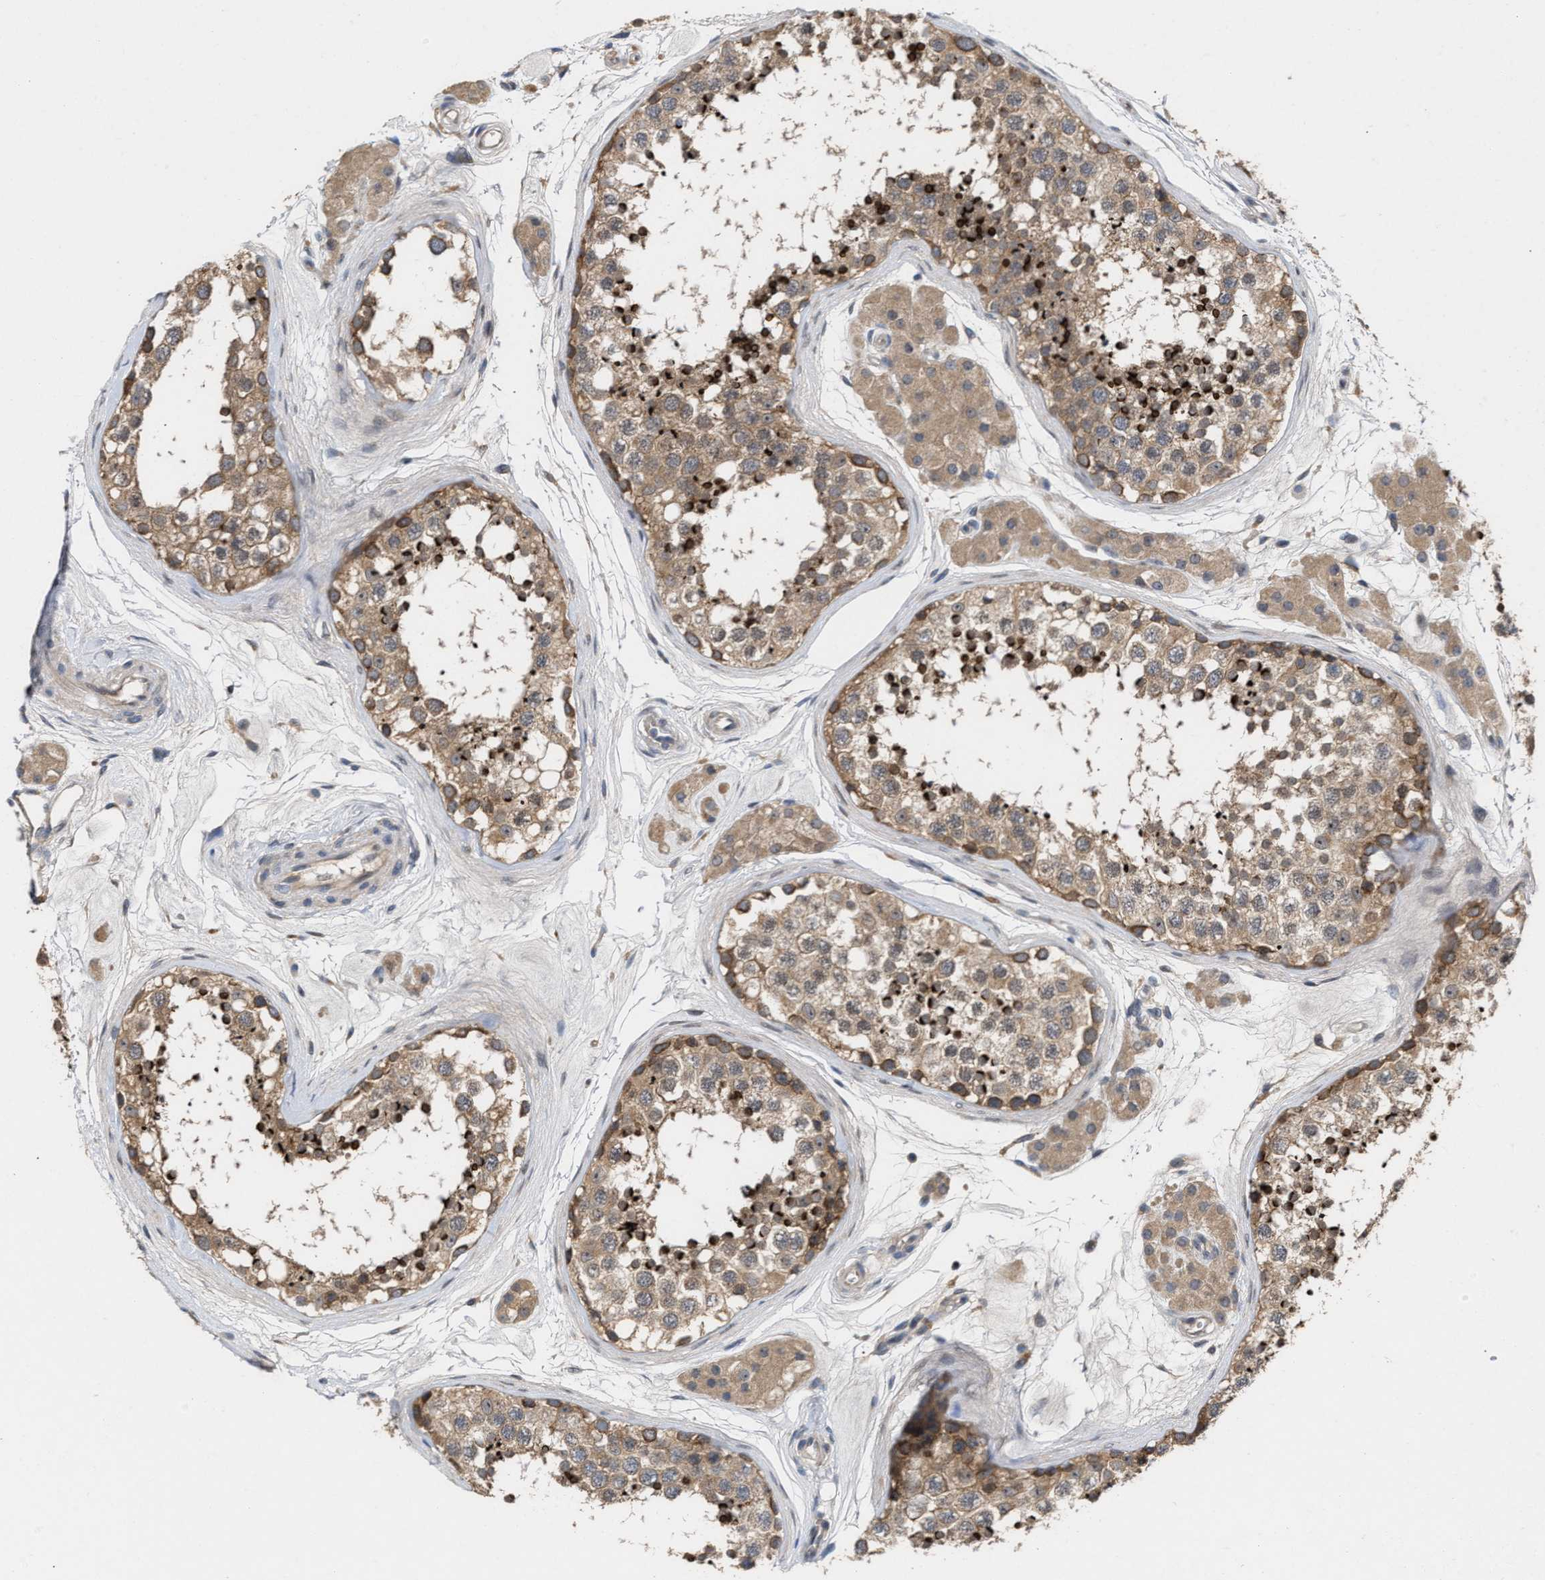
{"staining": {"intensity": "strong", "quantity": "25%-75%", "location": "cytoplasmic/membranous"}, "tissue": "testis", "cell_type": "Cells in seminiferous ducts", "image_type": "normal", "snomed": [{"axis": "morphology", "description": "Normal tissue, NOS"}, {"axis": "topography", "description": "Testis"}], "caption": "This is a histology image of immunohistochemistry (IHC) staining of unremarkable testis, which shows strong staining in the cytoplasmic/membranous of cells in seminiferous ducts.", "gene": "BBLN", "patient": {"sex": "male", "age": 56}}